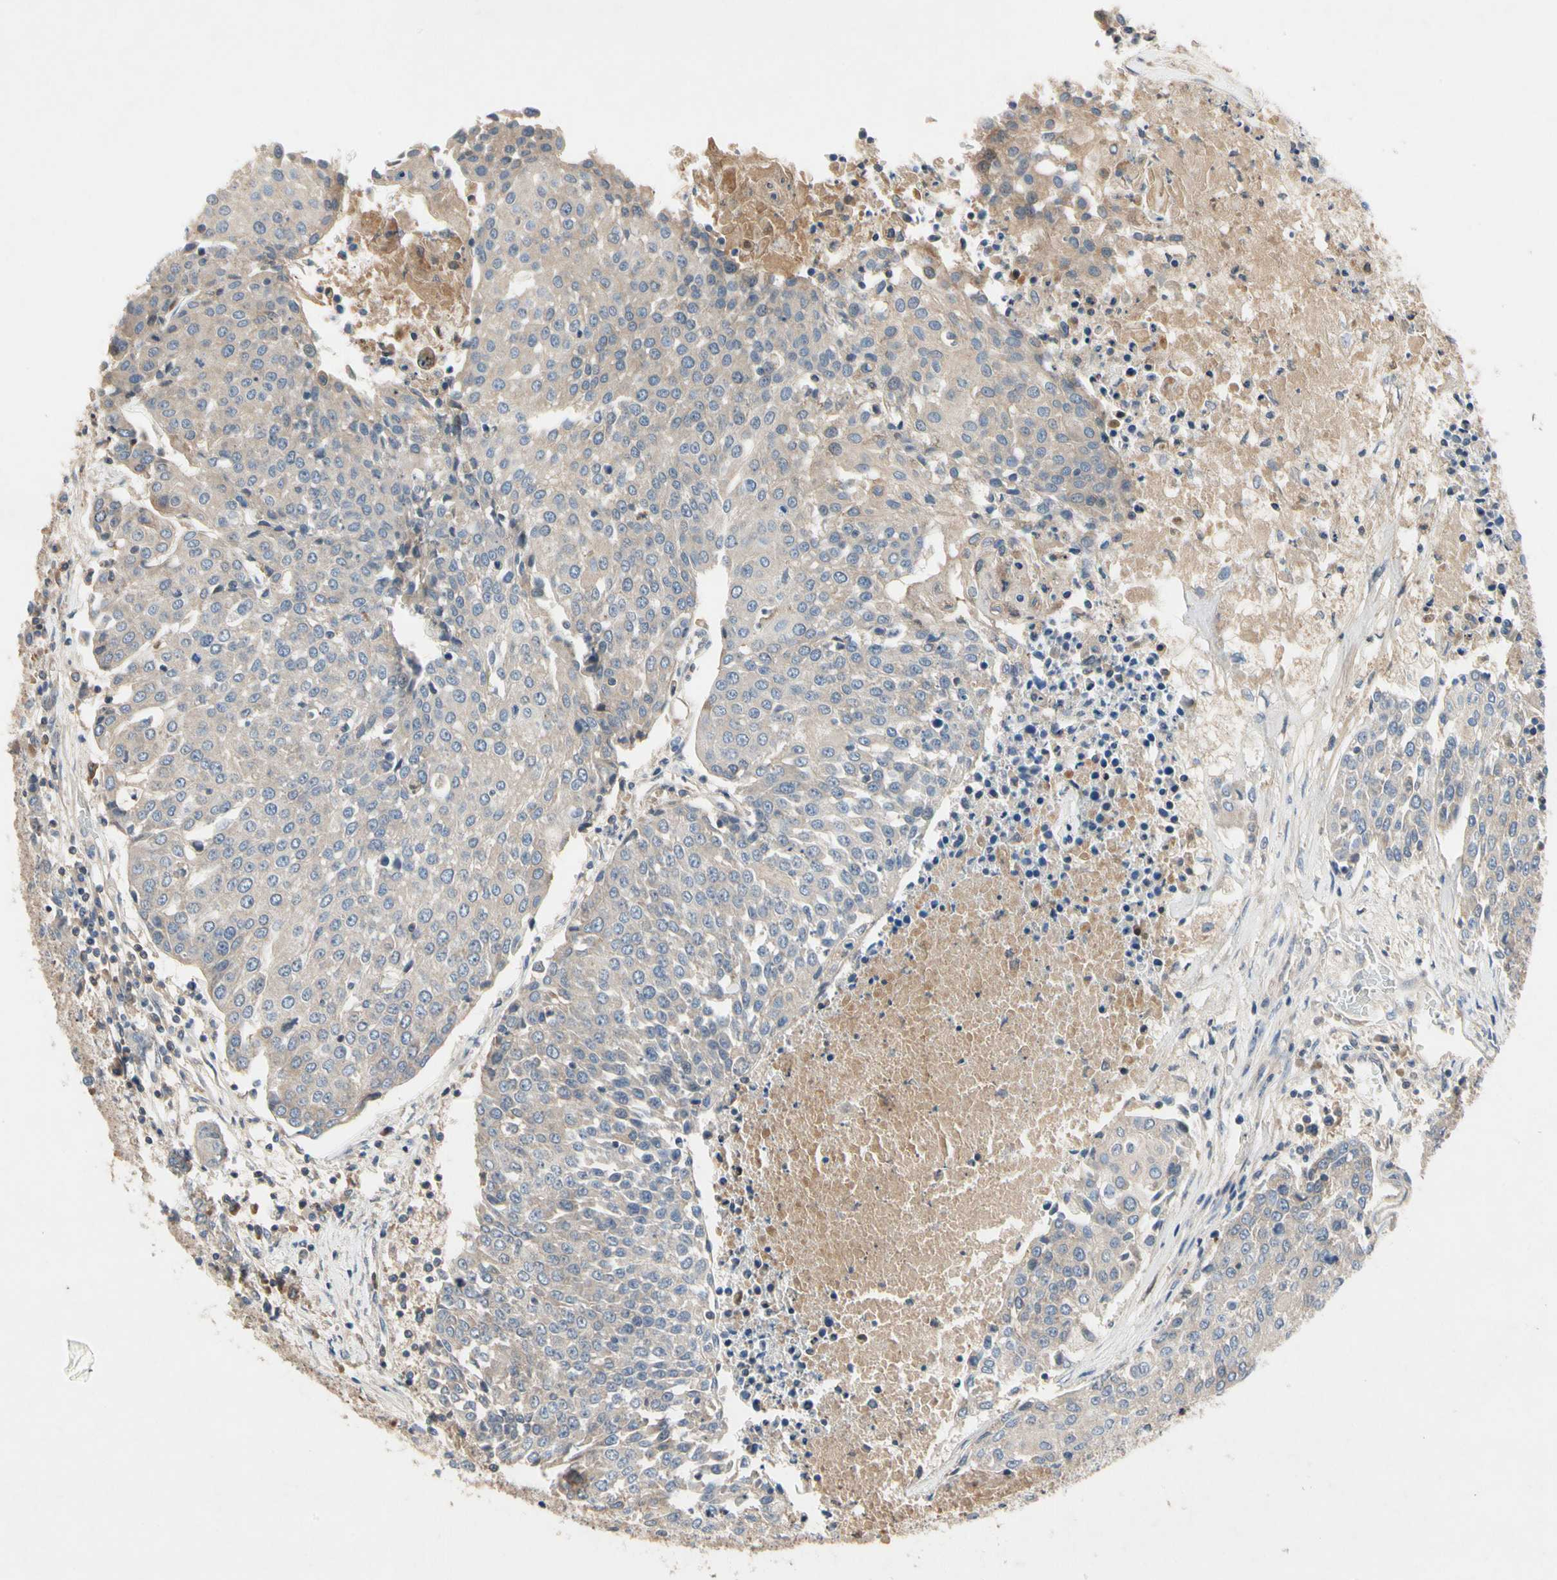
{"staining": {"intensity": "negative", "quantity": "none", "location": "none"}, "tissue": "urothelial cancer", "cell_type": "Tumor cells", "image_type": "cancer", "snomed": [{"axis": "morphology", "description": "Urothelial carcinoma, High grade"}, {"axis": "topography", "description": "Urinary bladder"}], "caption": "Tumor cells are negative for protein expression in human high-grade urothelial carcinoma.", "gene": "CRTAC1", "patient": {"sex": "female", "age": 85}}